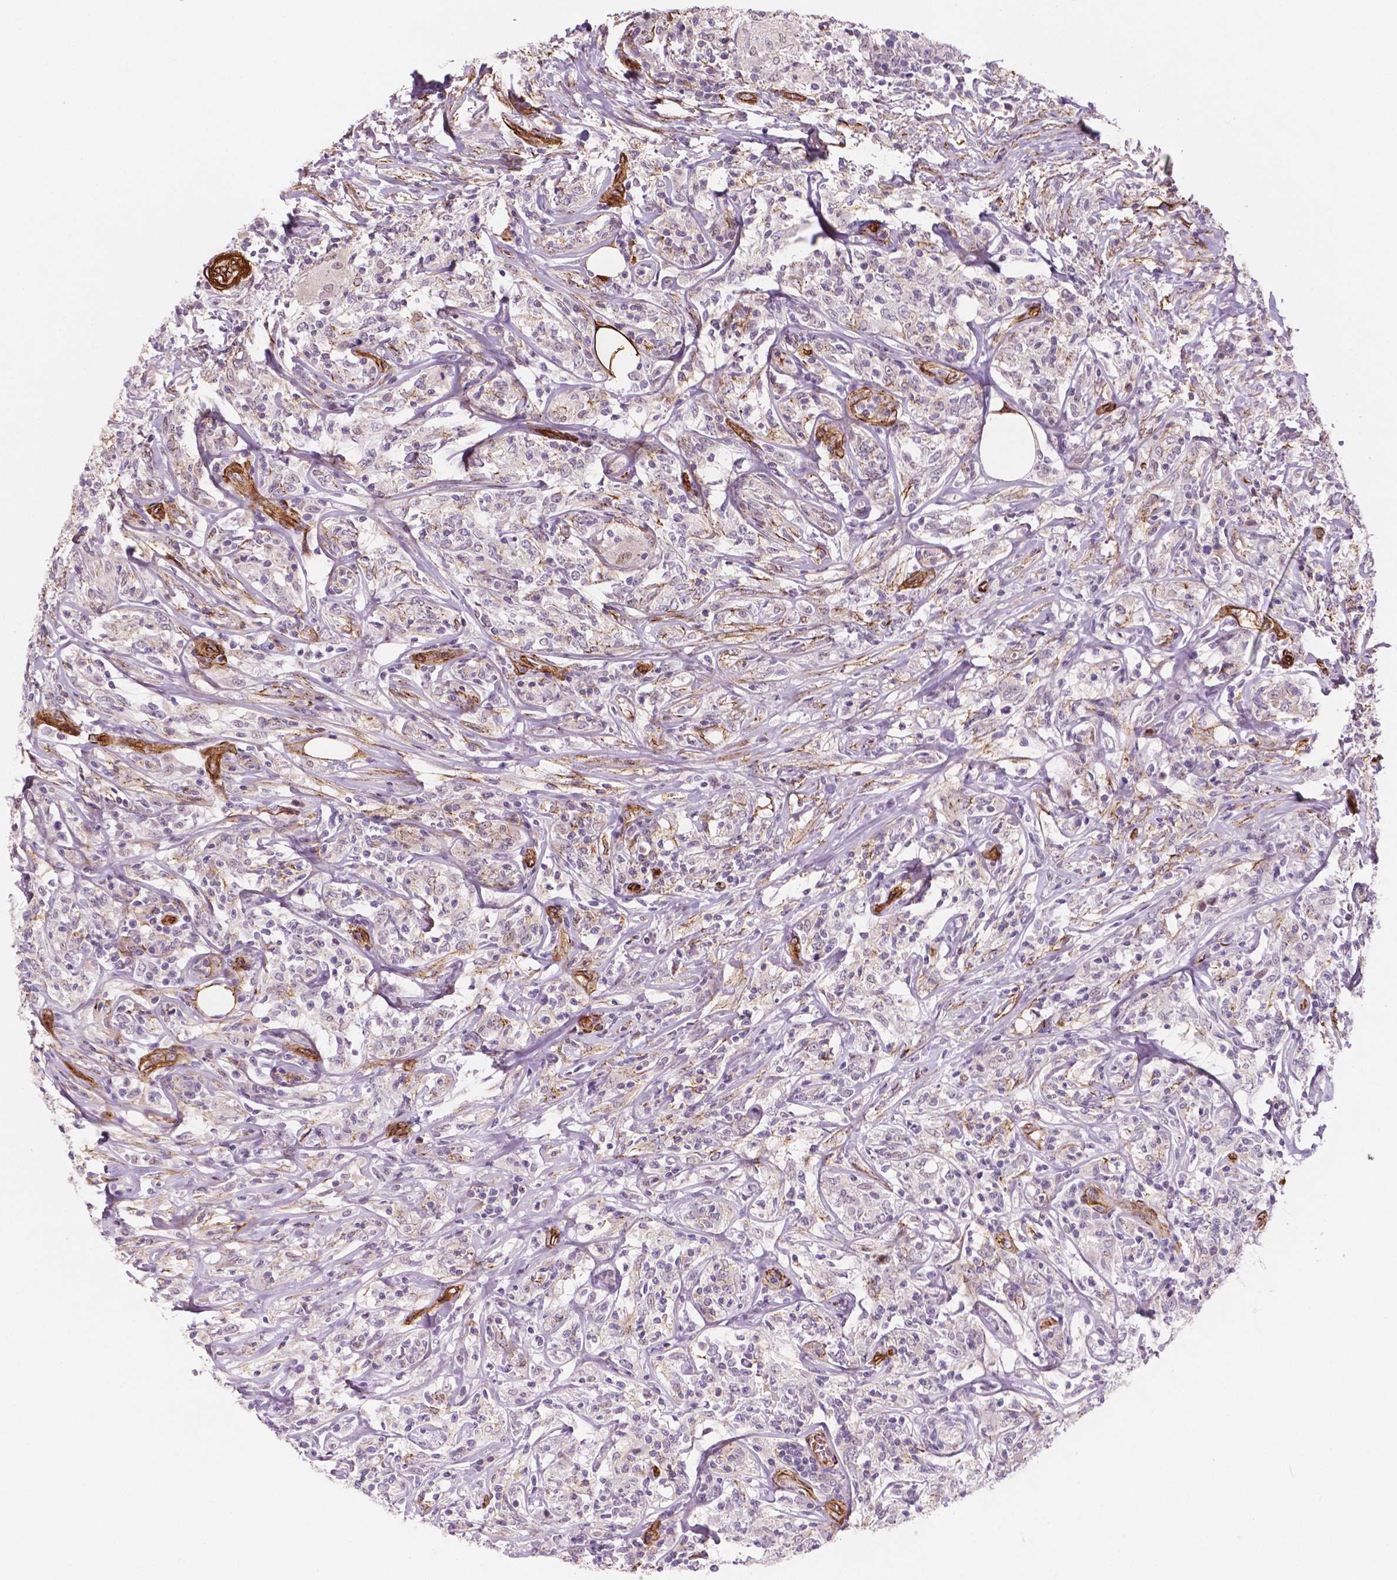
{"staining": {"intensity": "negative", "quantity": "none", "location": "none"}, "tissue": "lymphoma", "cell_type": "Tumor cells", "image_type": "cancer", "snomed": [{"axis": "morphology", "description": "Malignant lymphoma, non-Hodgkin's type, High grade"}, {"axis": "topography", "description": "Lymph node"}], "caption": "Protein analysis of malignant lymphoma, non-Hodgkin's type (high-grade) demonstrates no significant expression in tumor cells.", "gene": "EGFL8", "patient": {"sex": "female", "age": 84}}